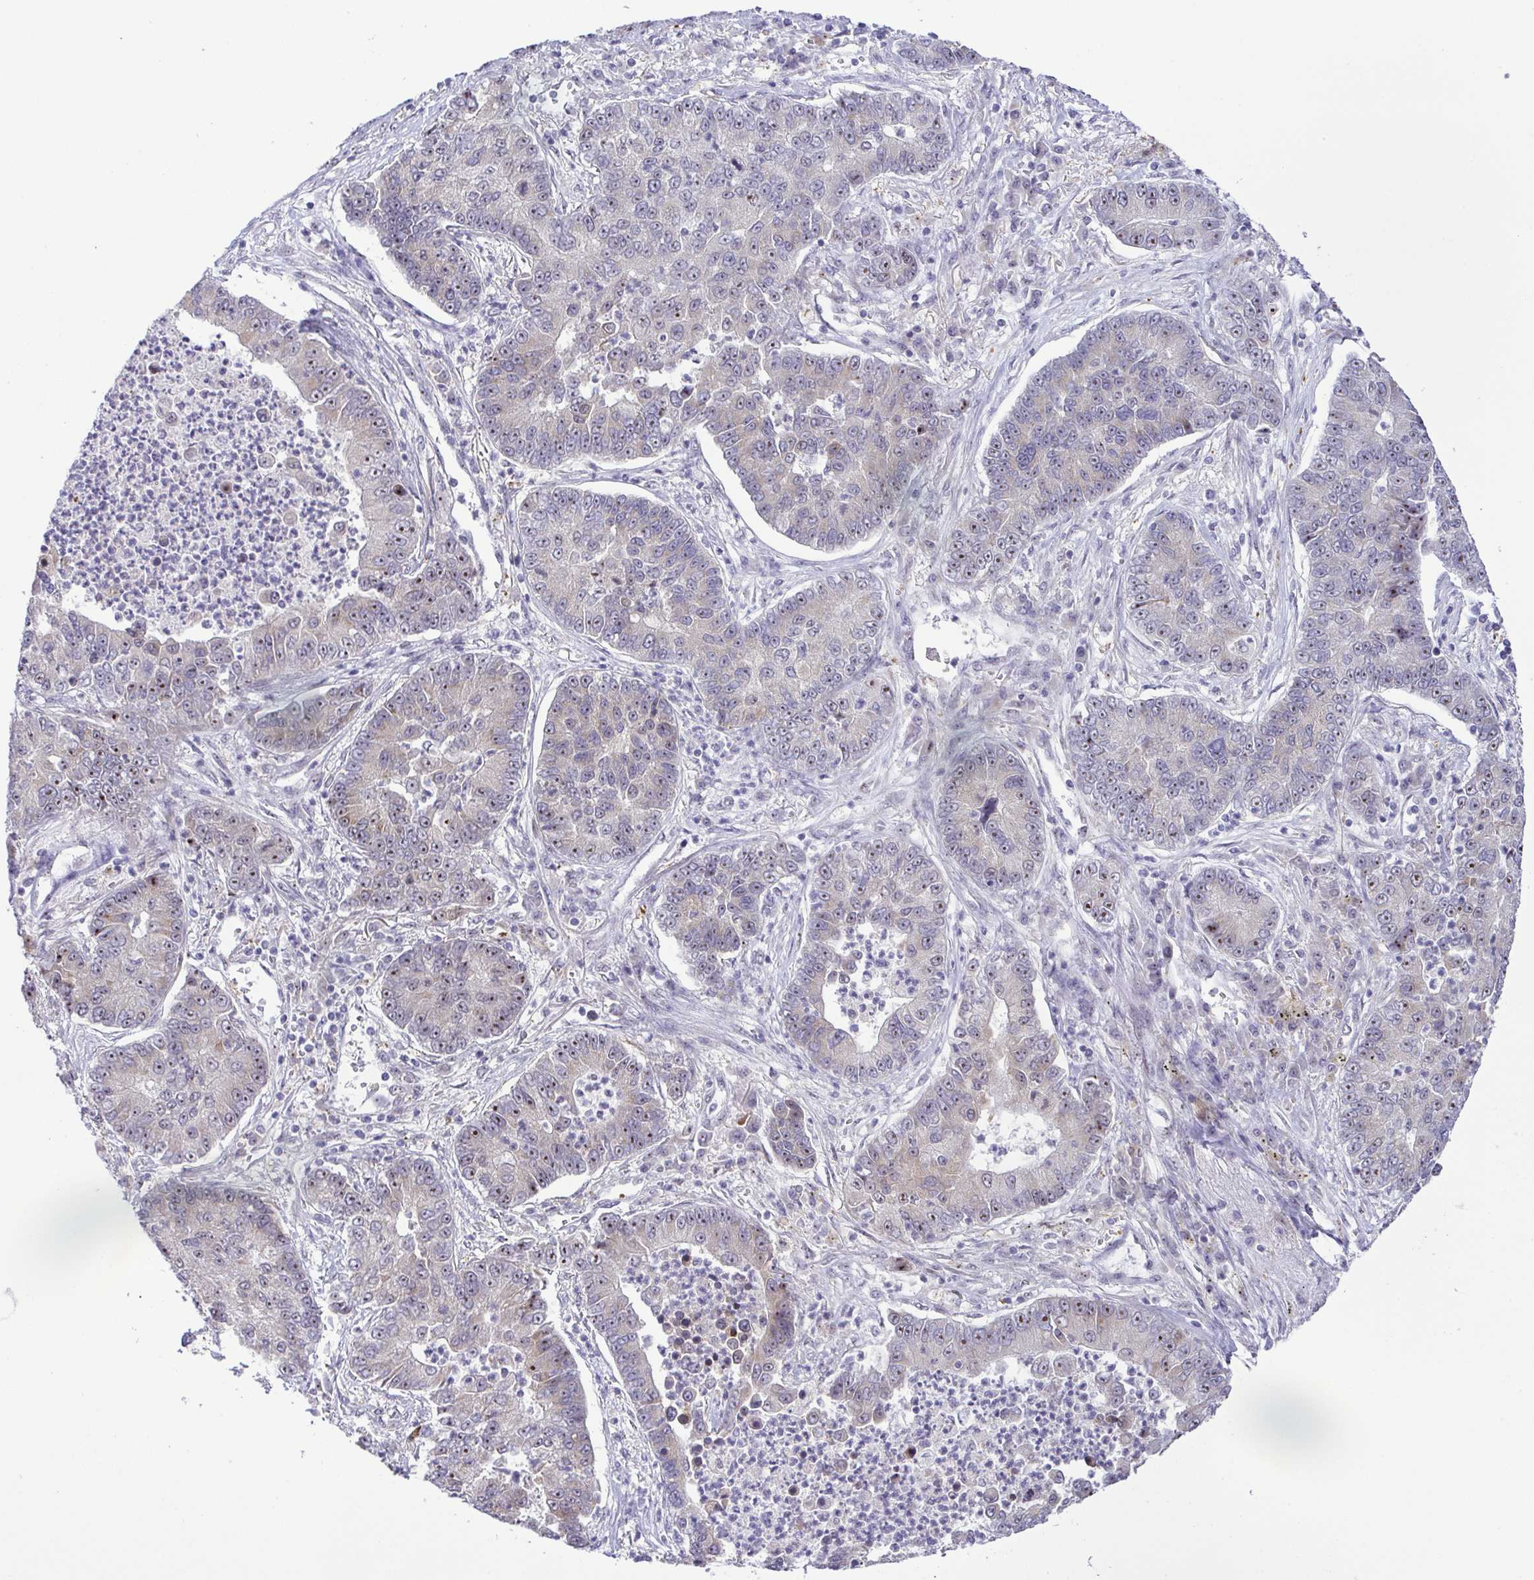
{"staining": {"intensity": "weak", "quantity": "25%-75%", "location": "nuclear"}, "tissue": "lung cancer", "cell_type": "Tumor cells", "image_type": "cancer", "snomed": [{"axis": "morphology", "description": "Adenocarcinoma, NOS"}, {"axis": "topography", "description": "Lung"}], "caption": "Brown immunohistochemical staining in lung adenocarcinoma demonstrates weak nuclear expression in approximately 25%-75% of tumor cells.", "gene": "RSL24D1", "patient": {"sex": "female", "age": 57}}